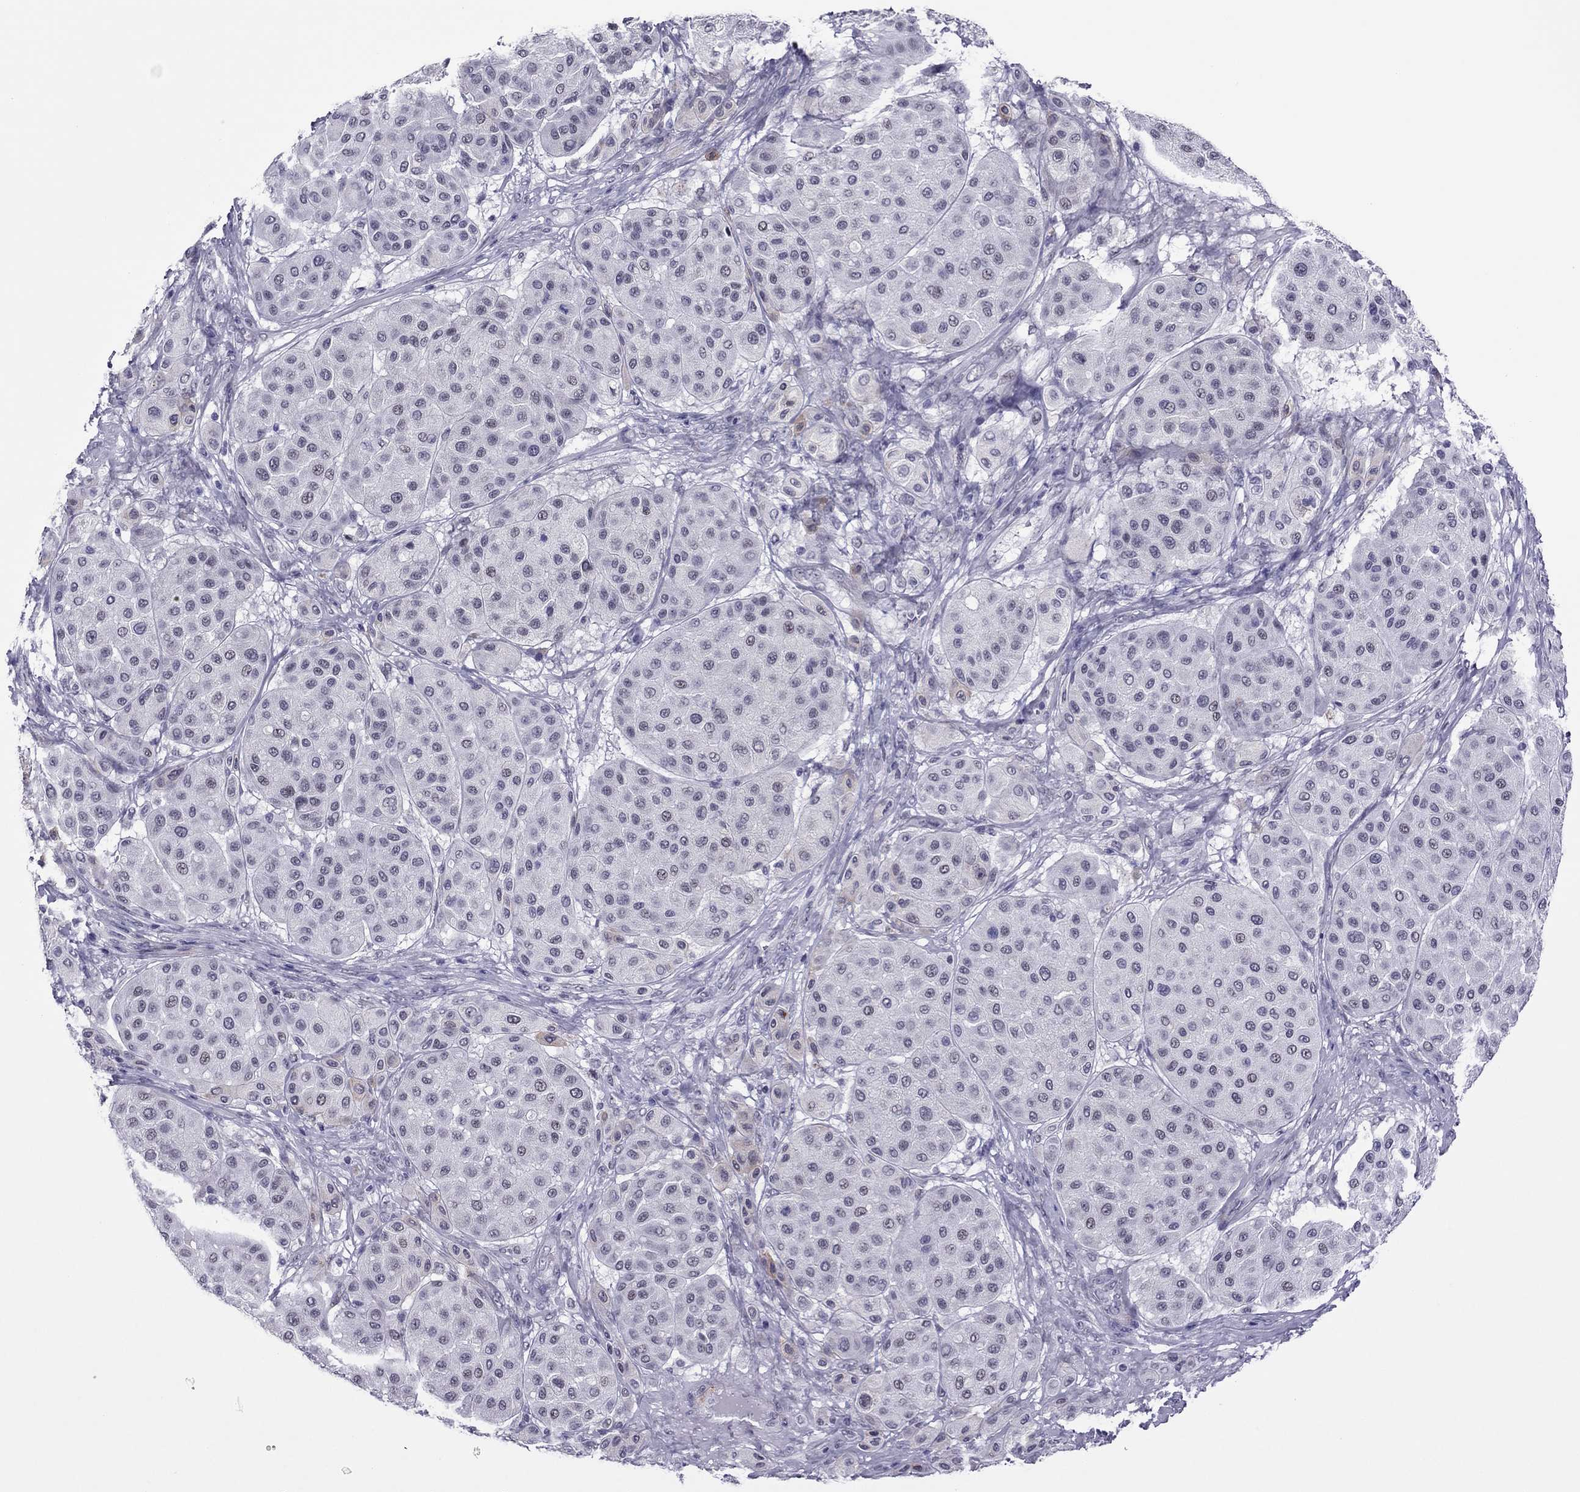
{"staining": {"intensity": "negative", "quantity": "none", "location": "none"}, "tissue": "melanoma", "cell_type": "Tumor cells", "image_type": "cancer", "snomed": [{"axis": "morphology", "description": "Malignant melanoma, Metastatic site"}, {"axis": "topography", "description": "Smooth muscle"}], "caption": "This is an immunohistochemistry histopathology image of melanoma. There is no expression in tumor cells.", "gene": "ZNF646", "patient": {"sex": "male", "age": 41}}